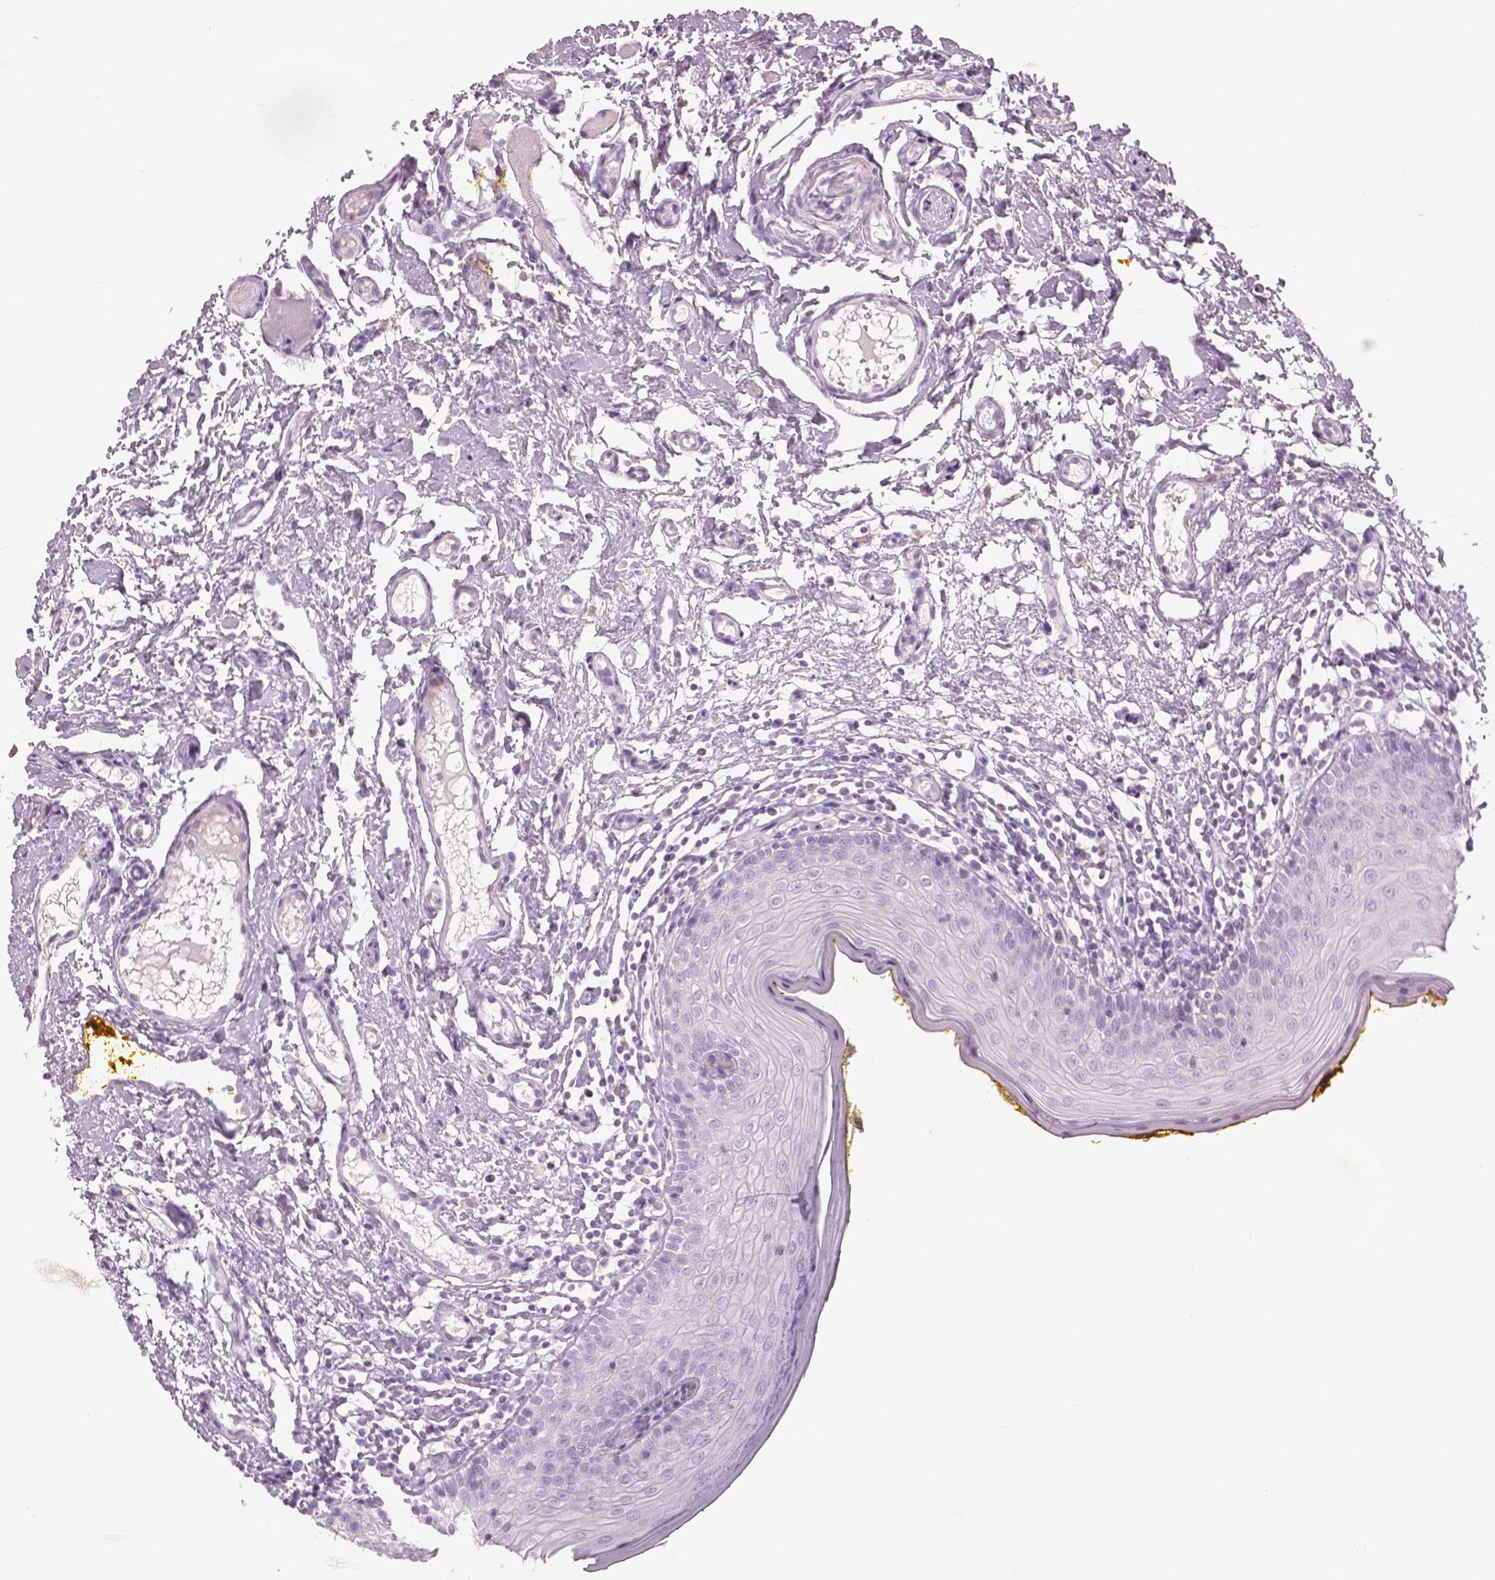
{"staining": {"intensity": "negative", "quantity": "none", "location": "none"}, "tissue": "oral mucosa", "cell_type": "Squamous epithelial cells", "image_type": "normal", "snomed": [{"axis": "morphology", "description": "Normal tissue, NOS"}, {"axis": "topography", "description": "Oral tissue"}, {"axis": "topography", "description": "Tounge, NOS"}], "caption": "Normal oral mucosa was stained to show a protein in brown. There is no significant expression in squamous epithelial cells. The staining is performed using DAB (3,3'-diaminobenzidine) brown chromogen with nuclei counter-stained in using hematoxylin.", "gene": "GALM", "patient": {"sex": "female", "age": 58}}